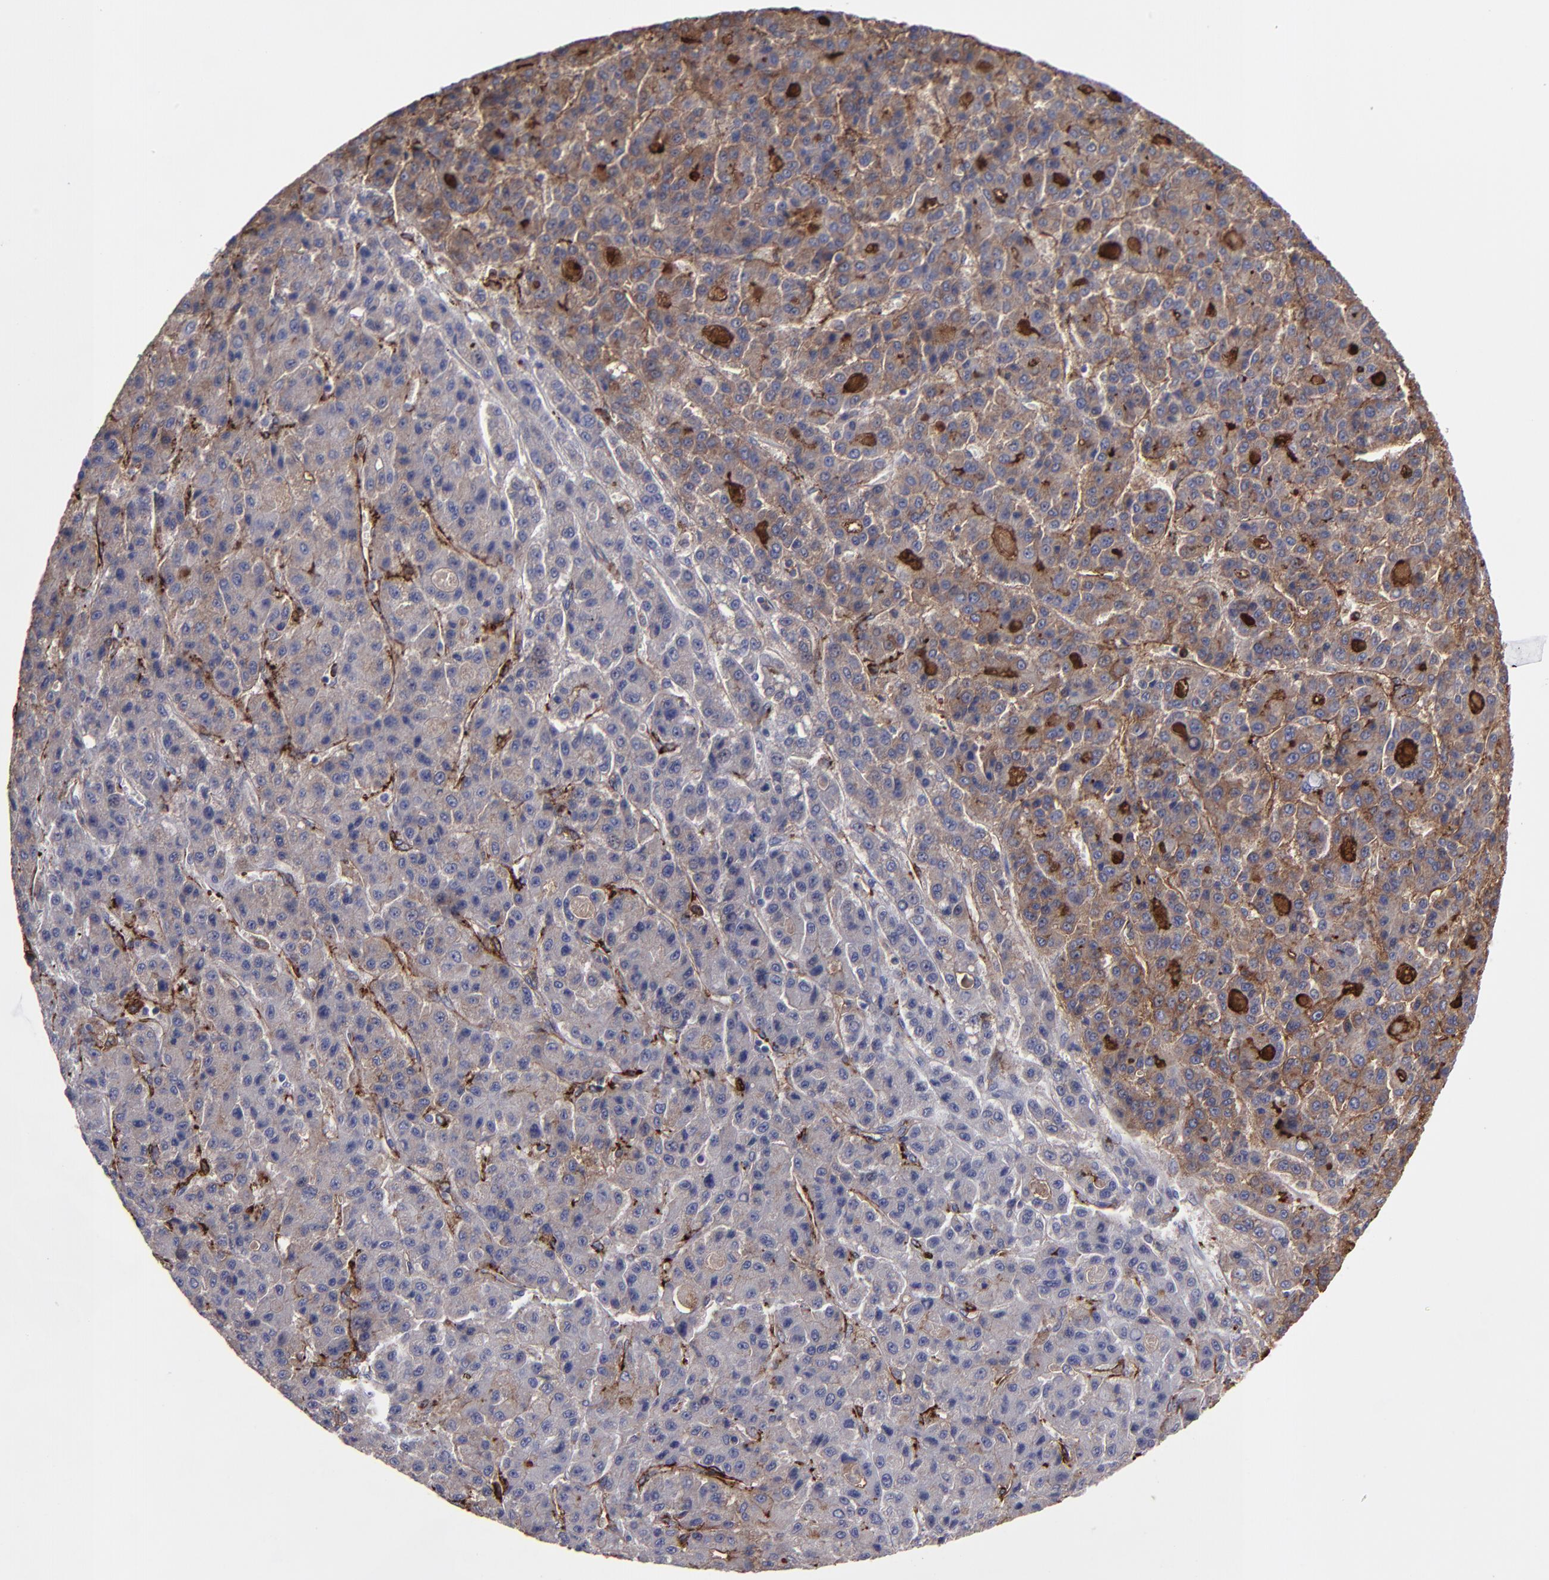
{"staining": {"intensity": "moderate", "quantity": "25%-75%", "location": "cytoplasmic/membranous"}, "tissue": "liver cancer", "cell_type": "Tumor cells", "image_type": "cancer", "snomed": [{"axis": "morphology", "description": "Carcinoma, Hepatocellular, NOS"}, {"axis": "topography", "description": "Liver"}], "caption": "DAB immunohistochemical staining of liver hepatocellular carcinoma displays moderate cytoplasmic/membranous protein positivity in approximately 25%-75% of tumor cells.", "gene": "CD36", "patient": {"sex": "male", "age": 70}}